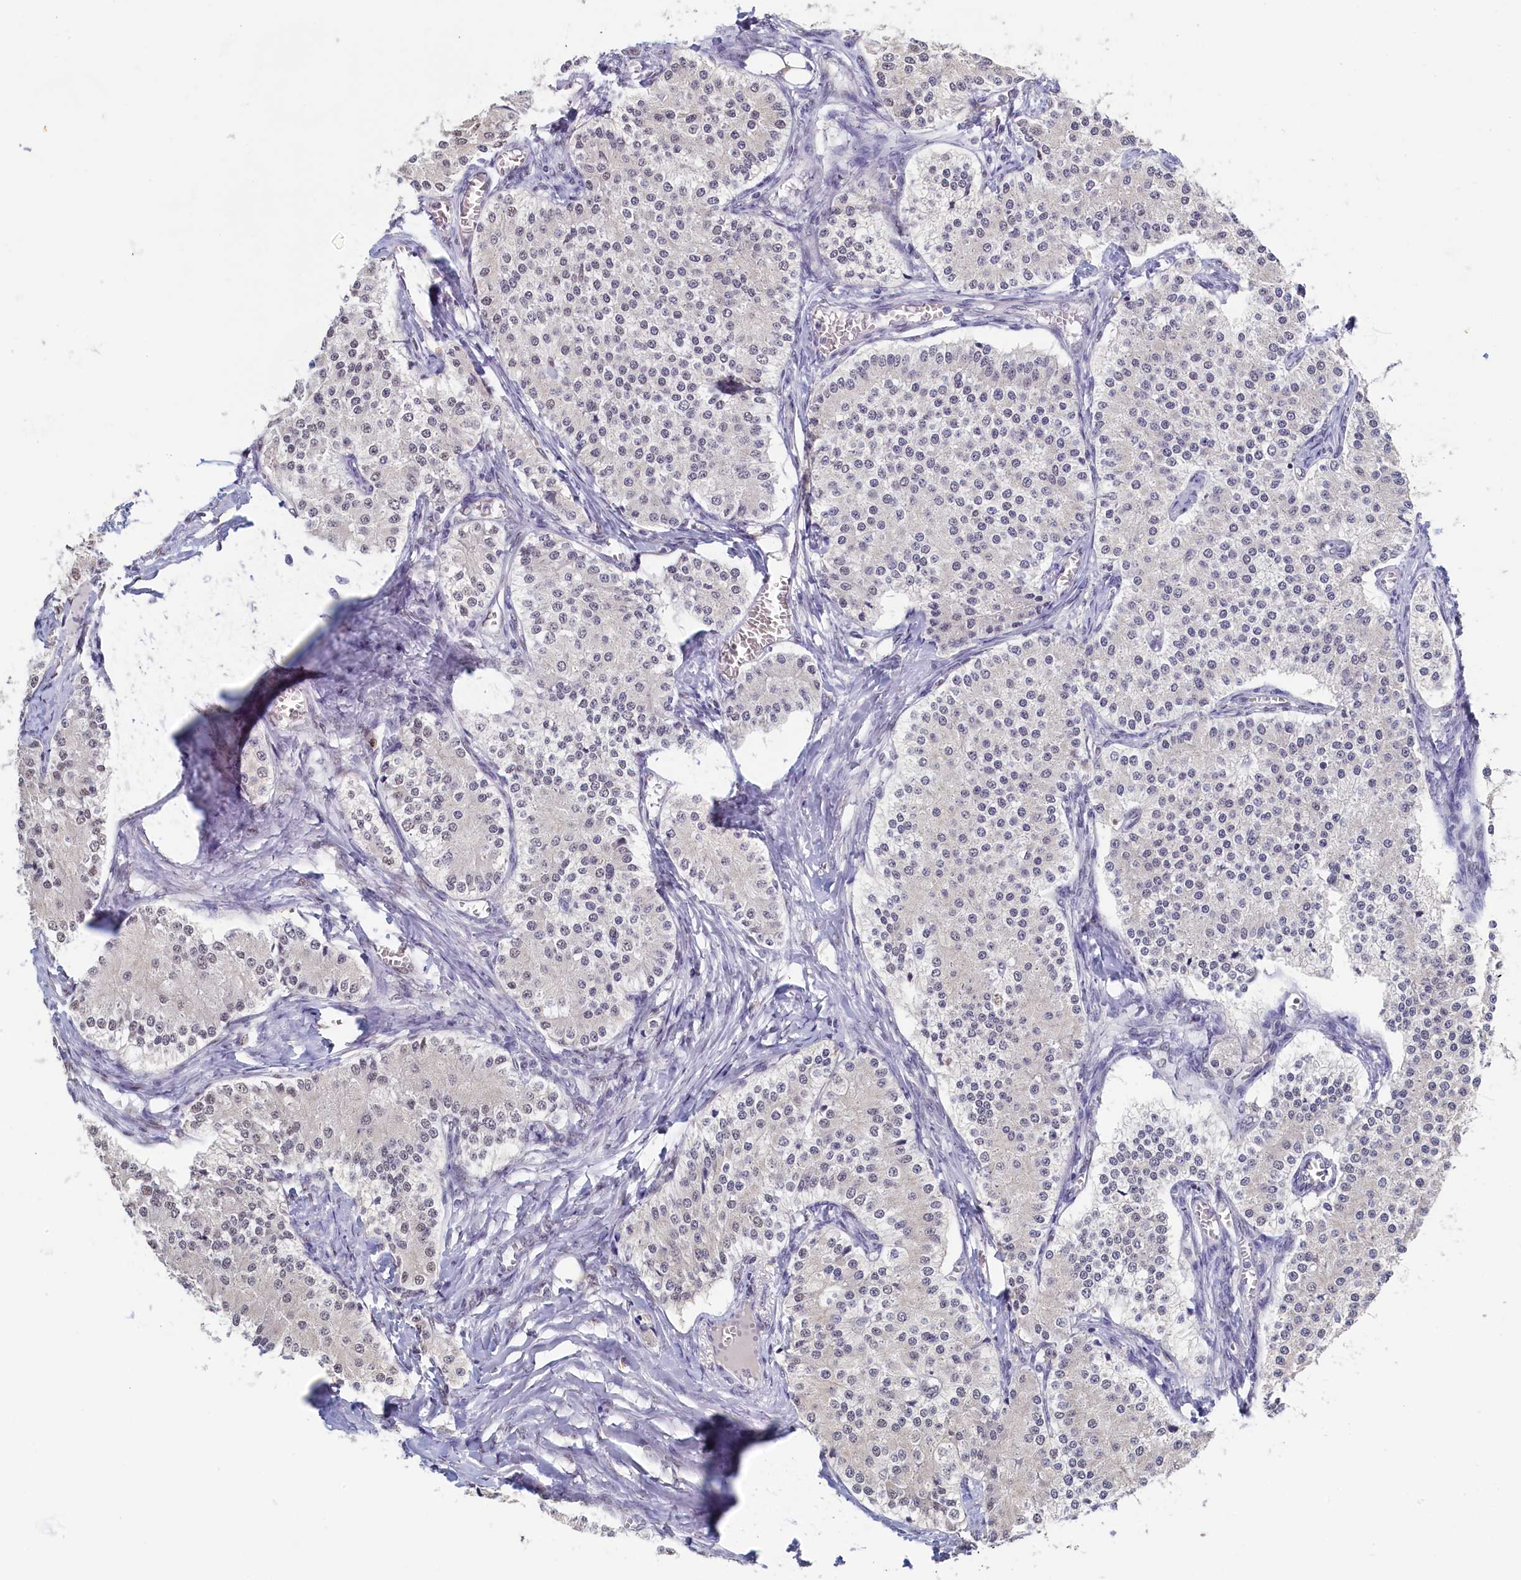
{"staining": {"intensity": "negative", "quantity": "none", "location": "none"}, "tissue": "carcinoid", "cell_type": "Tumor cells", "image_type": "cancer", "snomed": [{"axis": "morphology", "description": "Carcinoid, malignant, NOS"}, {"axis": "topography", "description": "Colon"}], "caption": "Immunohistochemical staining of carcinoid (malignant) demonstrates no significant positivity in tumor cells.", "gene": "MOSPD3", "patient": {"sex": "female", "age": 52}}